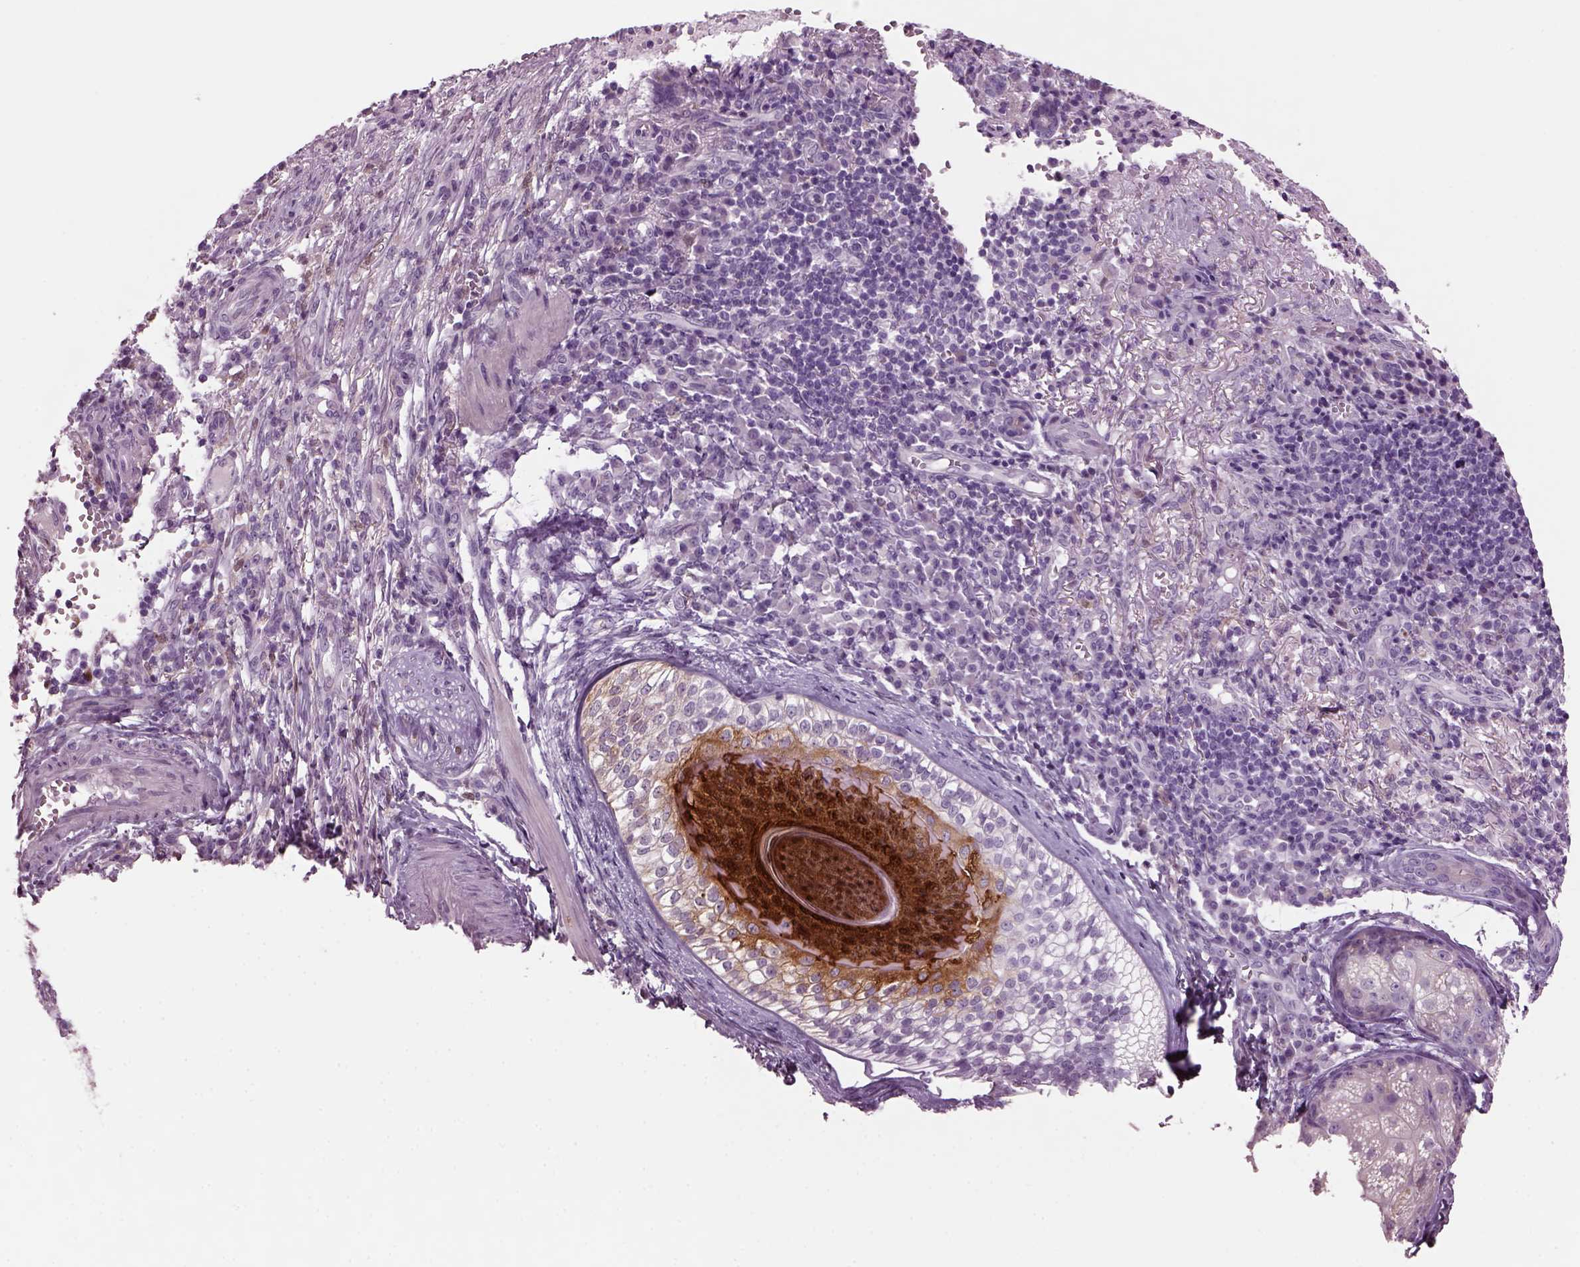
{"staining": {"intensity": "negative", "quantity": "none", "location": "none"}, "tissue": "skin cancer", "cell_type": "Tumor cells", "image_type": "cancer", "snomed": [{"axis": "morphology", "description": "Basal cell carcinoma"}, {"axis": "topography", "description": "Skin"}], "caption": "A micrograph of basal cell carcinoma (skin) stained for a protein reveals no brown staining in tumor cells.", "gene": "PRR9", "patient": {"sex": "female", "age": 69}}